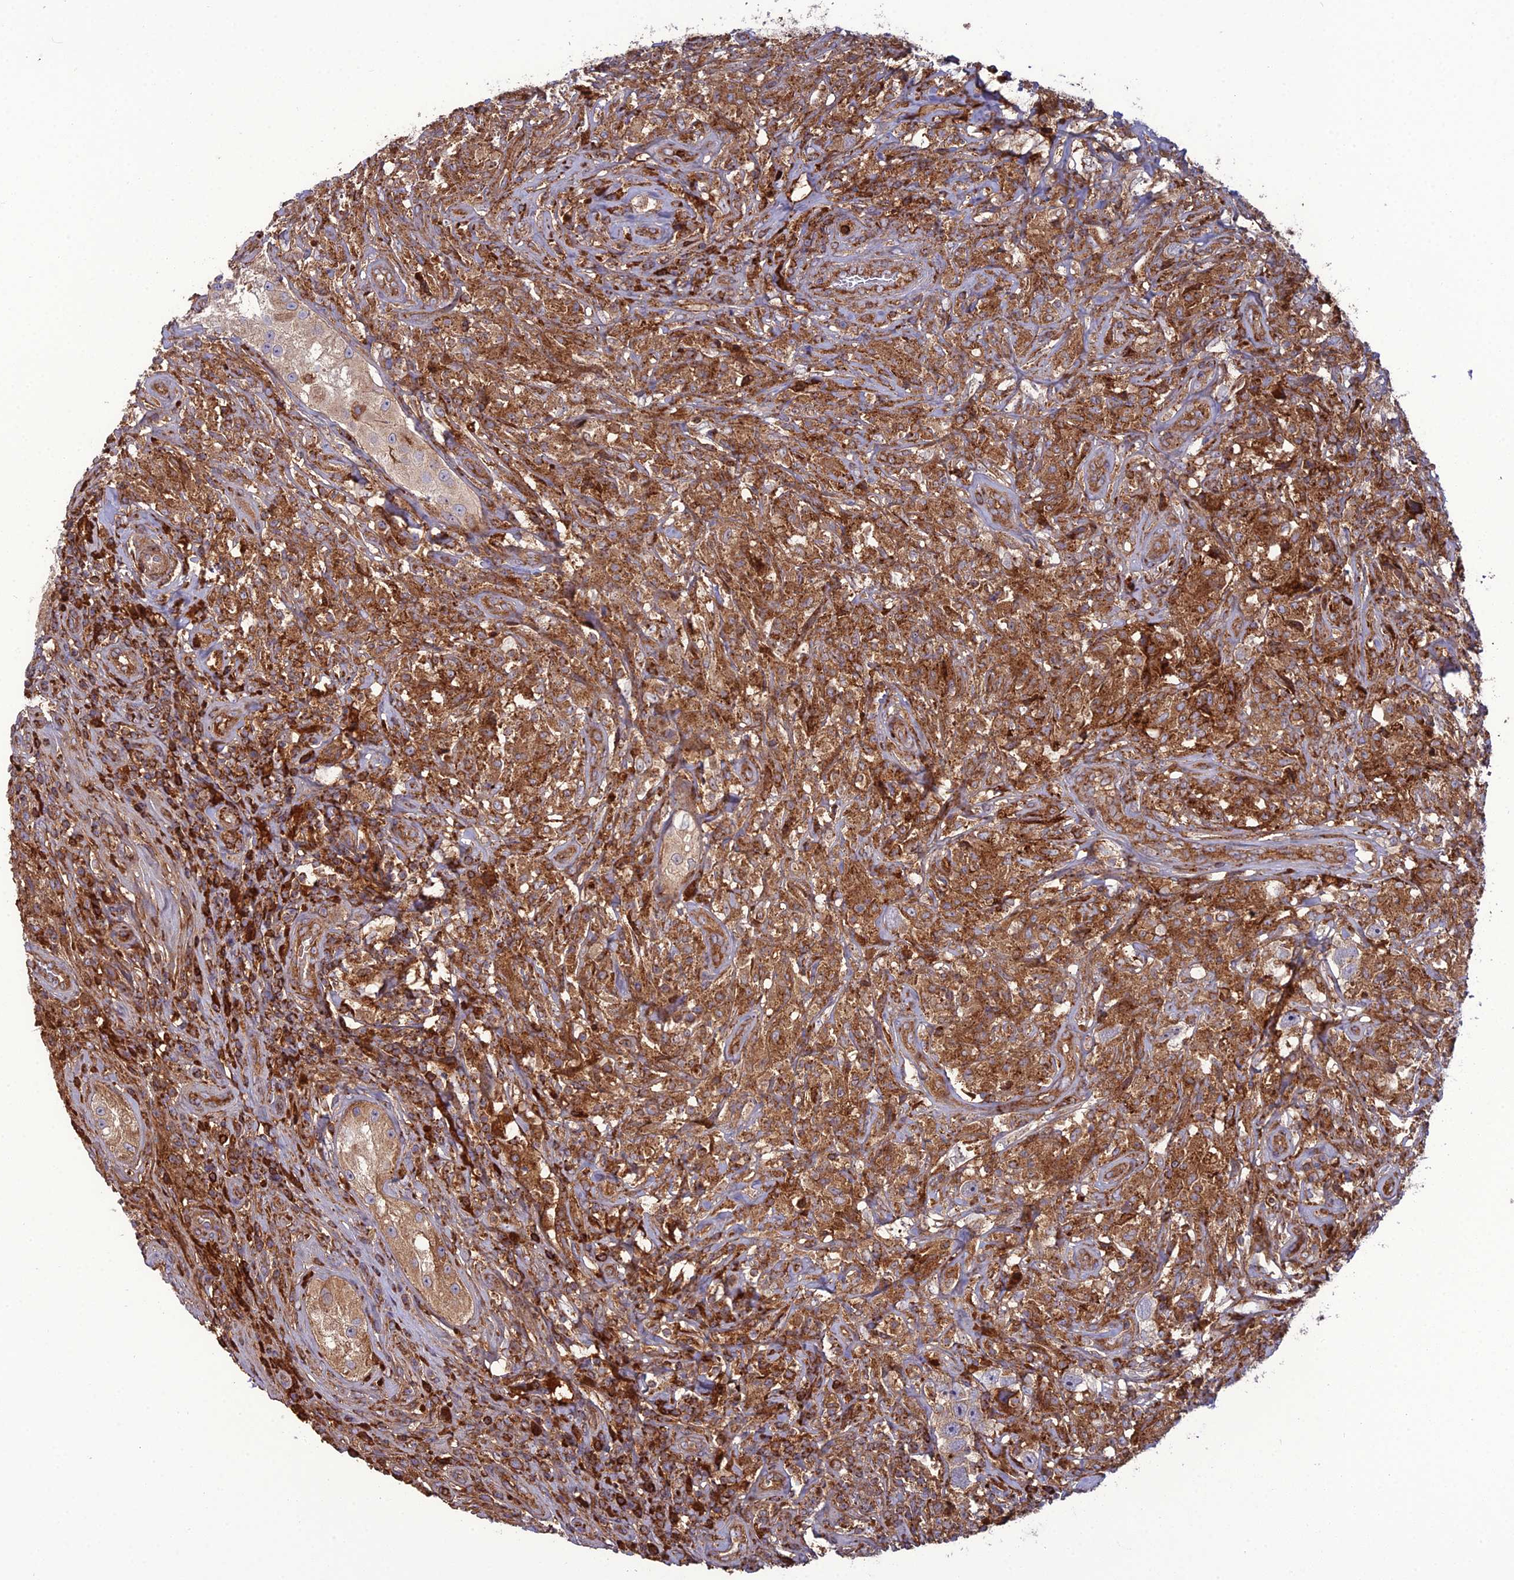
{"staining": {"intensity": "moderate", "quantity": ">75%", "location": "cytoplasmic/membranous"}, "tissue": "testis cancer", "cell_type": "Tumor cells", "image_type": "cancer", "snomed": [{"axis": "morphology", "description": "Seminoma, NOS"}, {"axis": "topography", "description": "Testis"}], "caption": "Immunohistochemical staining of human testis cancer exhibits medium levels of moderate cytoplasmic/membranous staining in about >75% of tumor cells.", "gene": "LNPEP", "patient": {"sex": "male", "age": 49}}